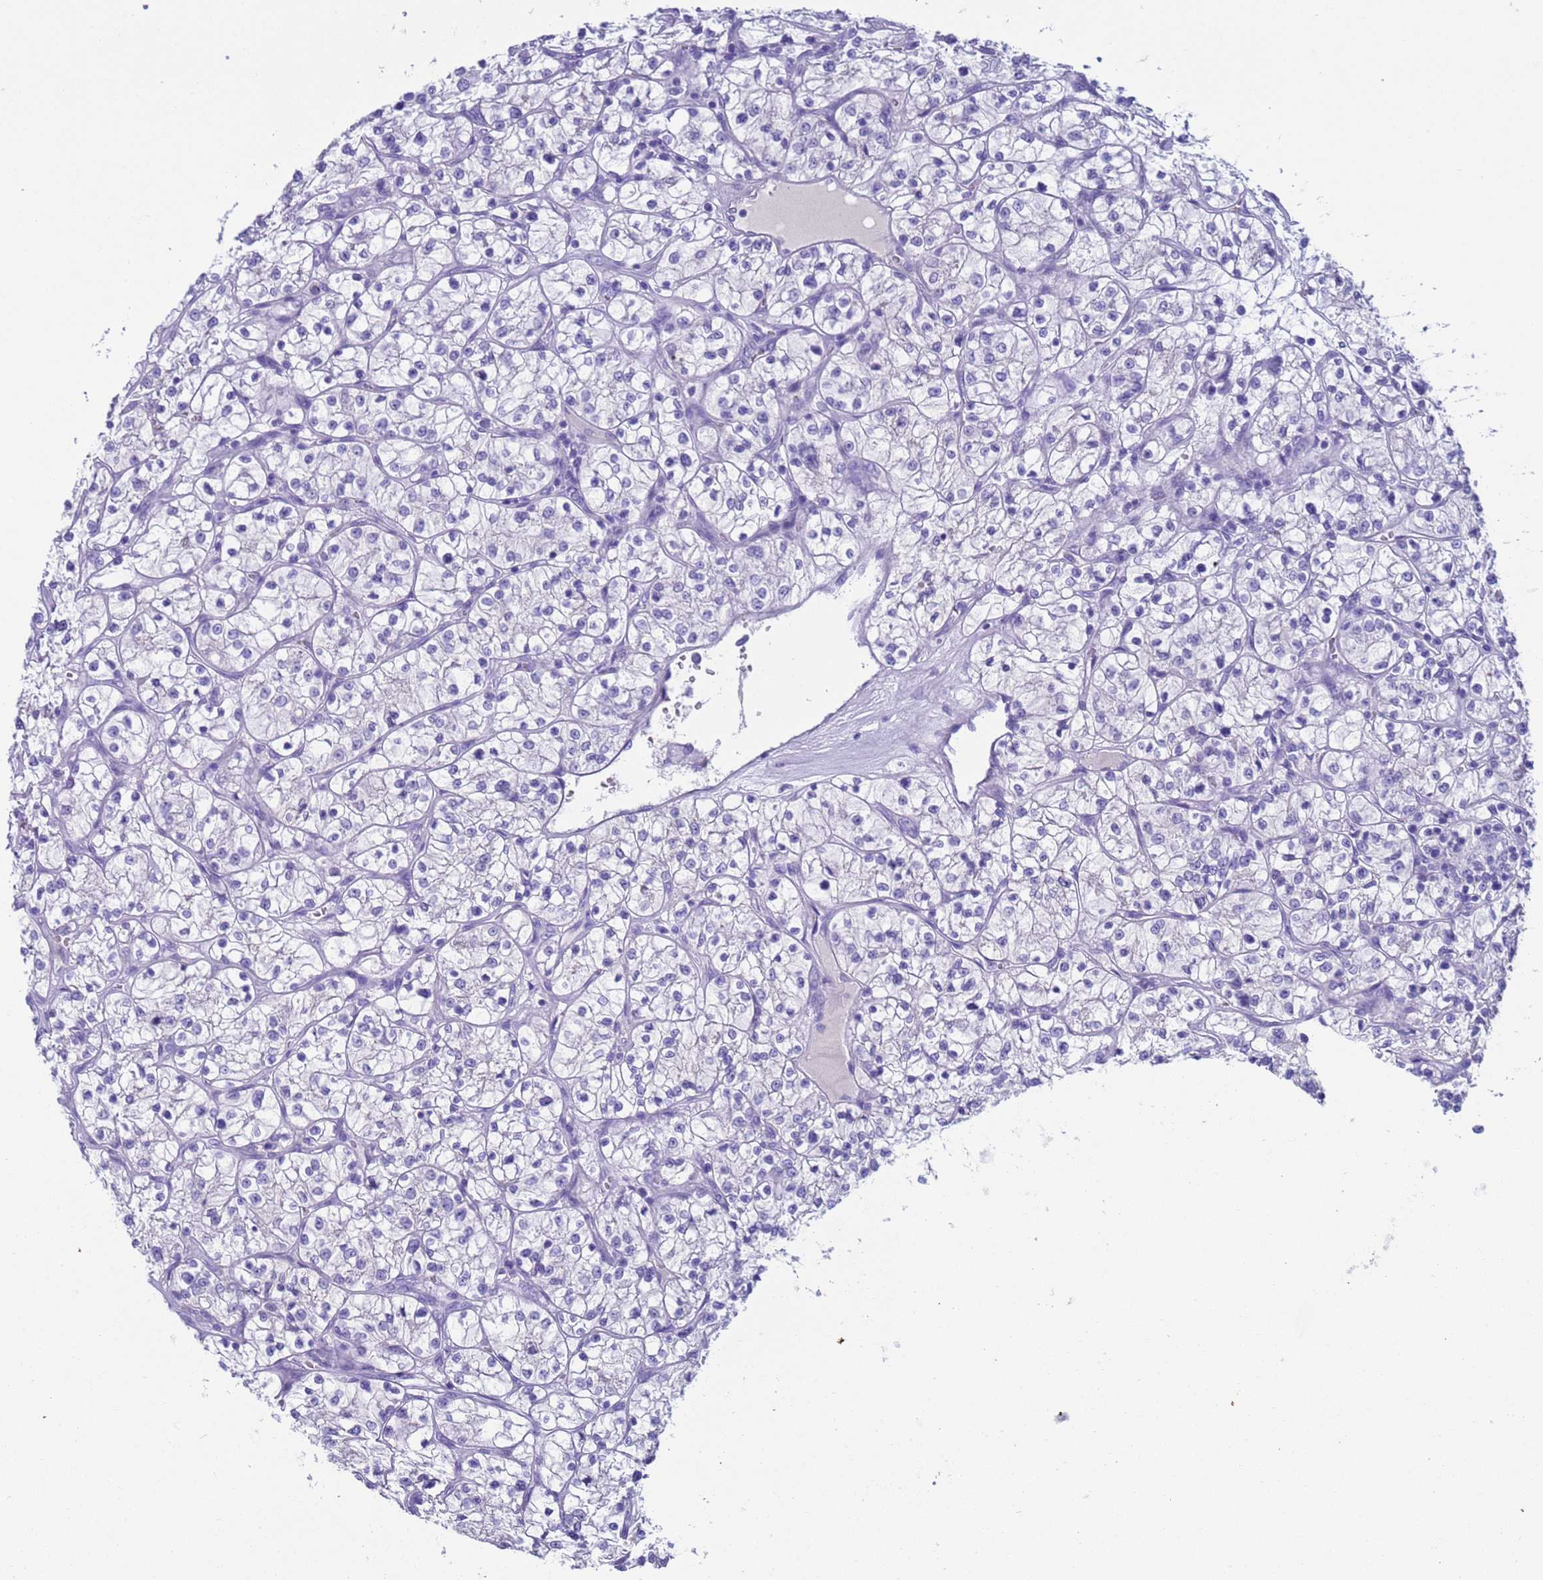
{"staining": {"intensity": "negative", "quantity": "none", "location": "none"}, "tissue": "renal cancer", "cell_type": "Tumor cells", "image_type": "cancer", "snomed": [{"axis": "morphology", "description": "Adenocarcinoma, NOS"}, {"axis": "topography", "description": "Kidney"}], "caption": "Immunohistochemistry photomicrograph of renal cancer stained for a protein (brown), which reveals no staining in tumor cells.", "gene": "CKM", "patient": {"sex": "female", "age": 64}}